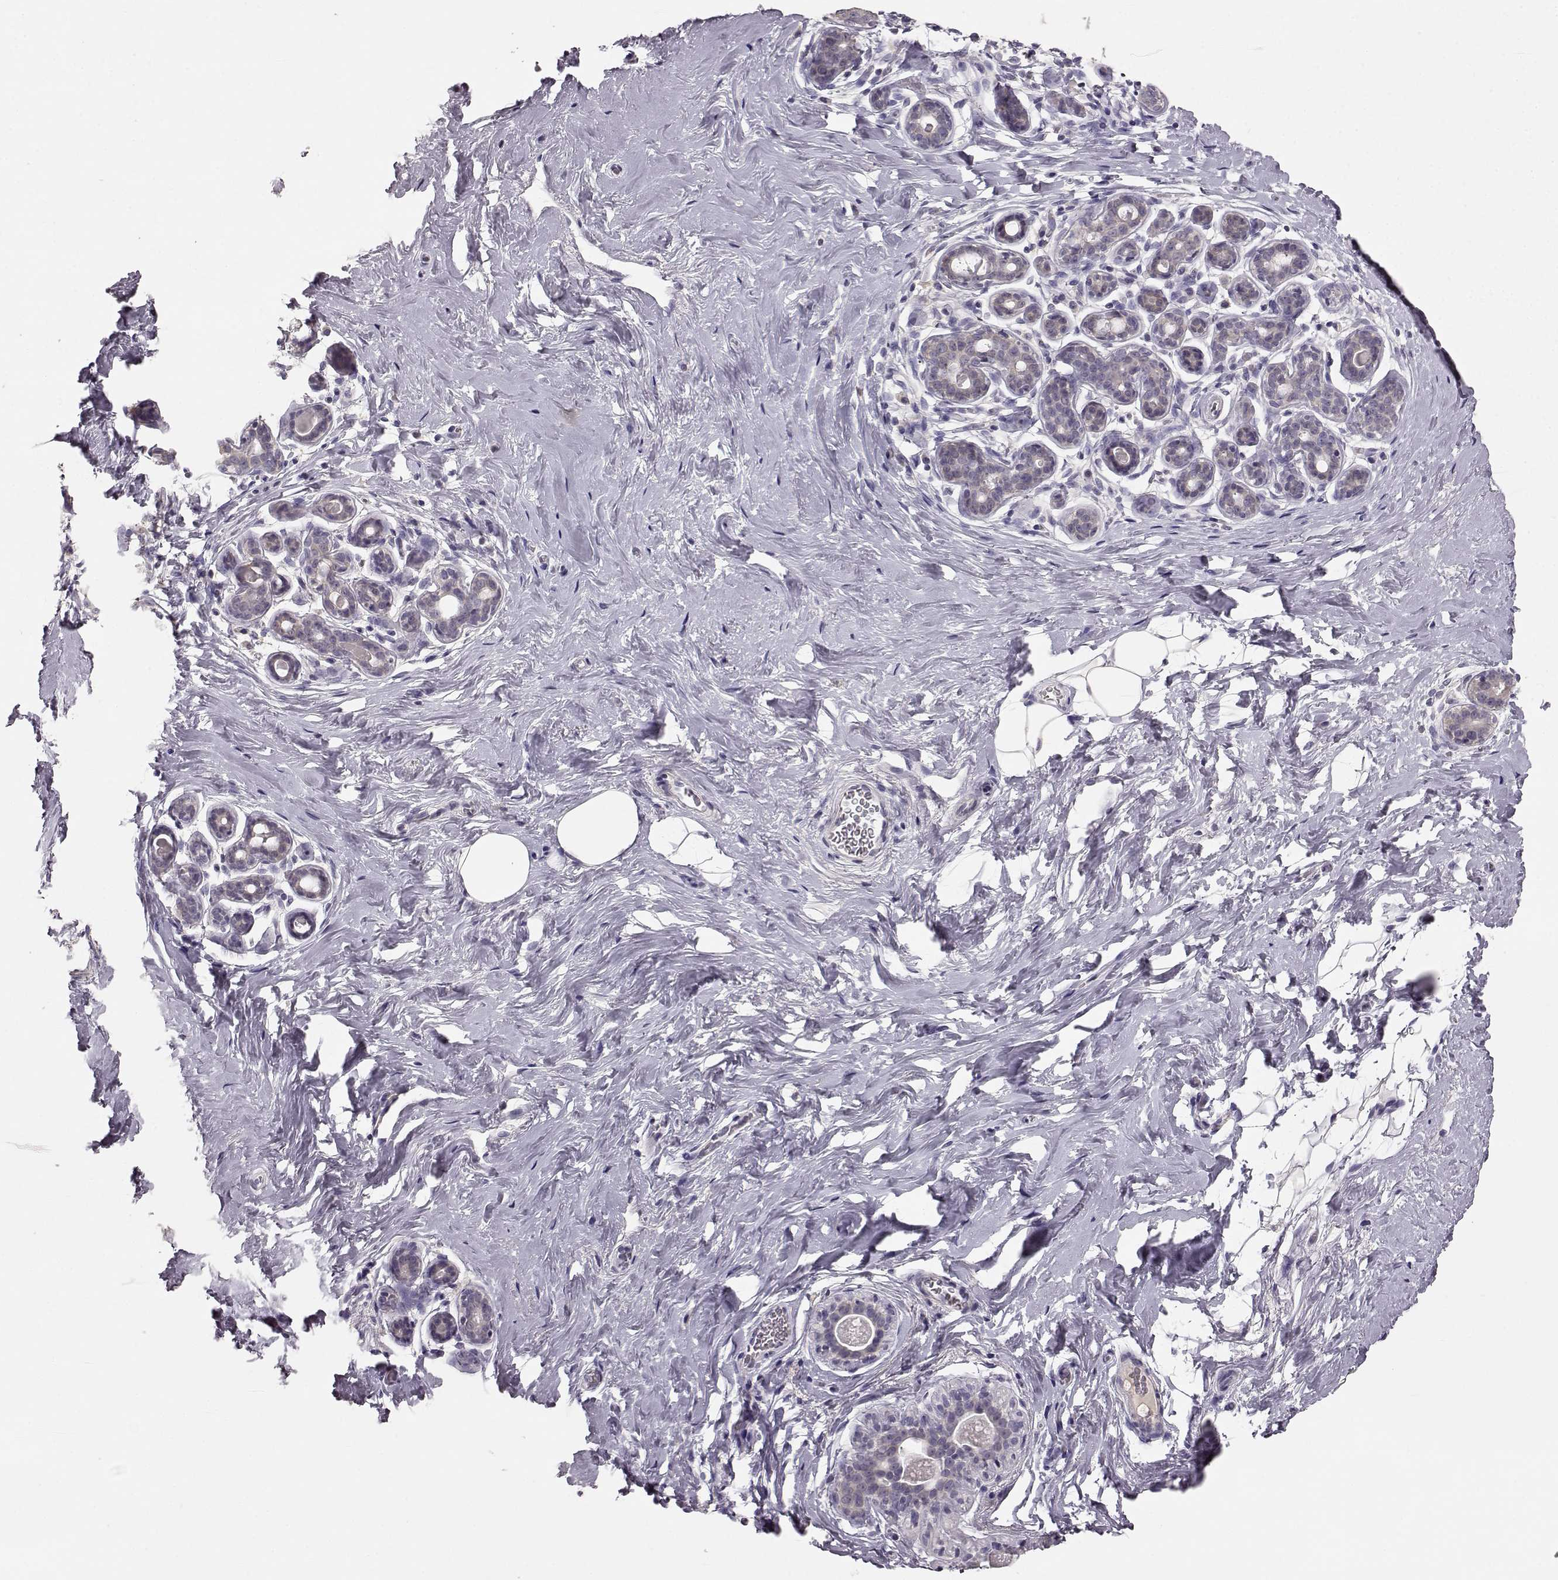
{"staining": {"intensity": "negative", "quantity": "none", "location": "none"}, "tissue": "breast", "cell_type": "Adipocytes", "image_type": "normal", "snomed": [{"axis": "morphology", "description": "Normal tissue, NOS"}, {"axis": "topography", "description": "Skin"}, {"axis": "topography", "description": "Breast"}], "caption": "Immunohistochemistry (IHC) of benign breast demonstrates no staining in adipocytes.", "gene": "BFSP2", "patient": {"sex": "female", "age": 43}}